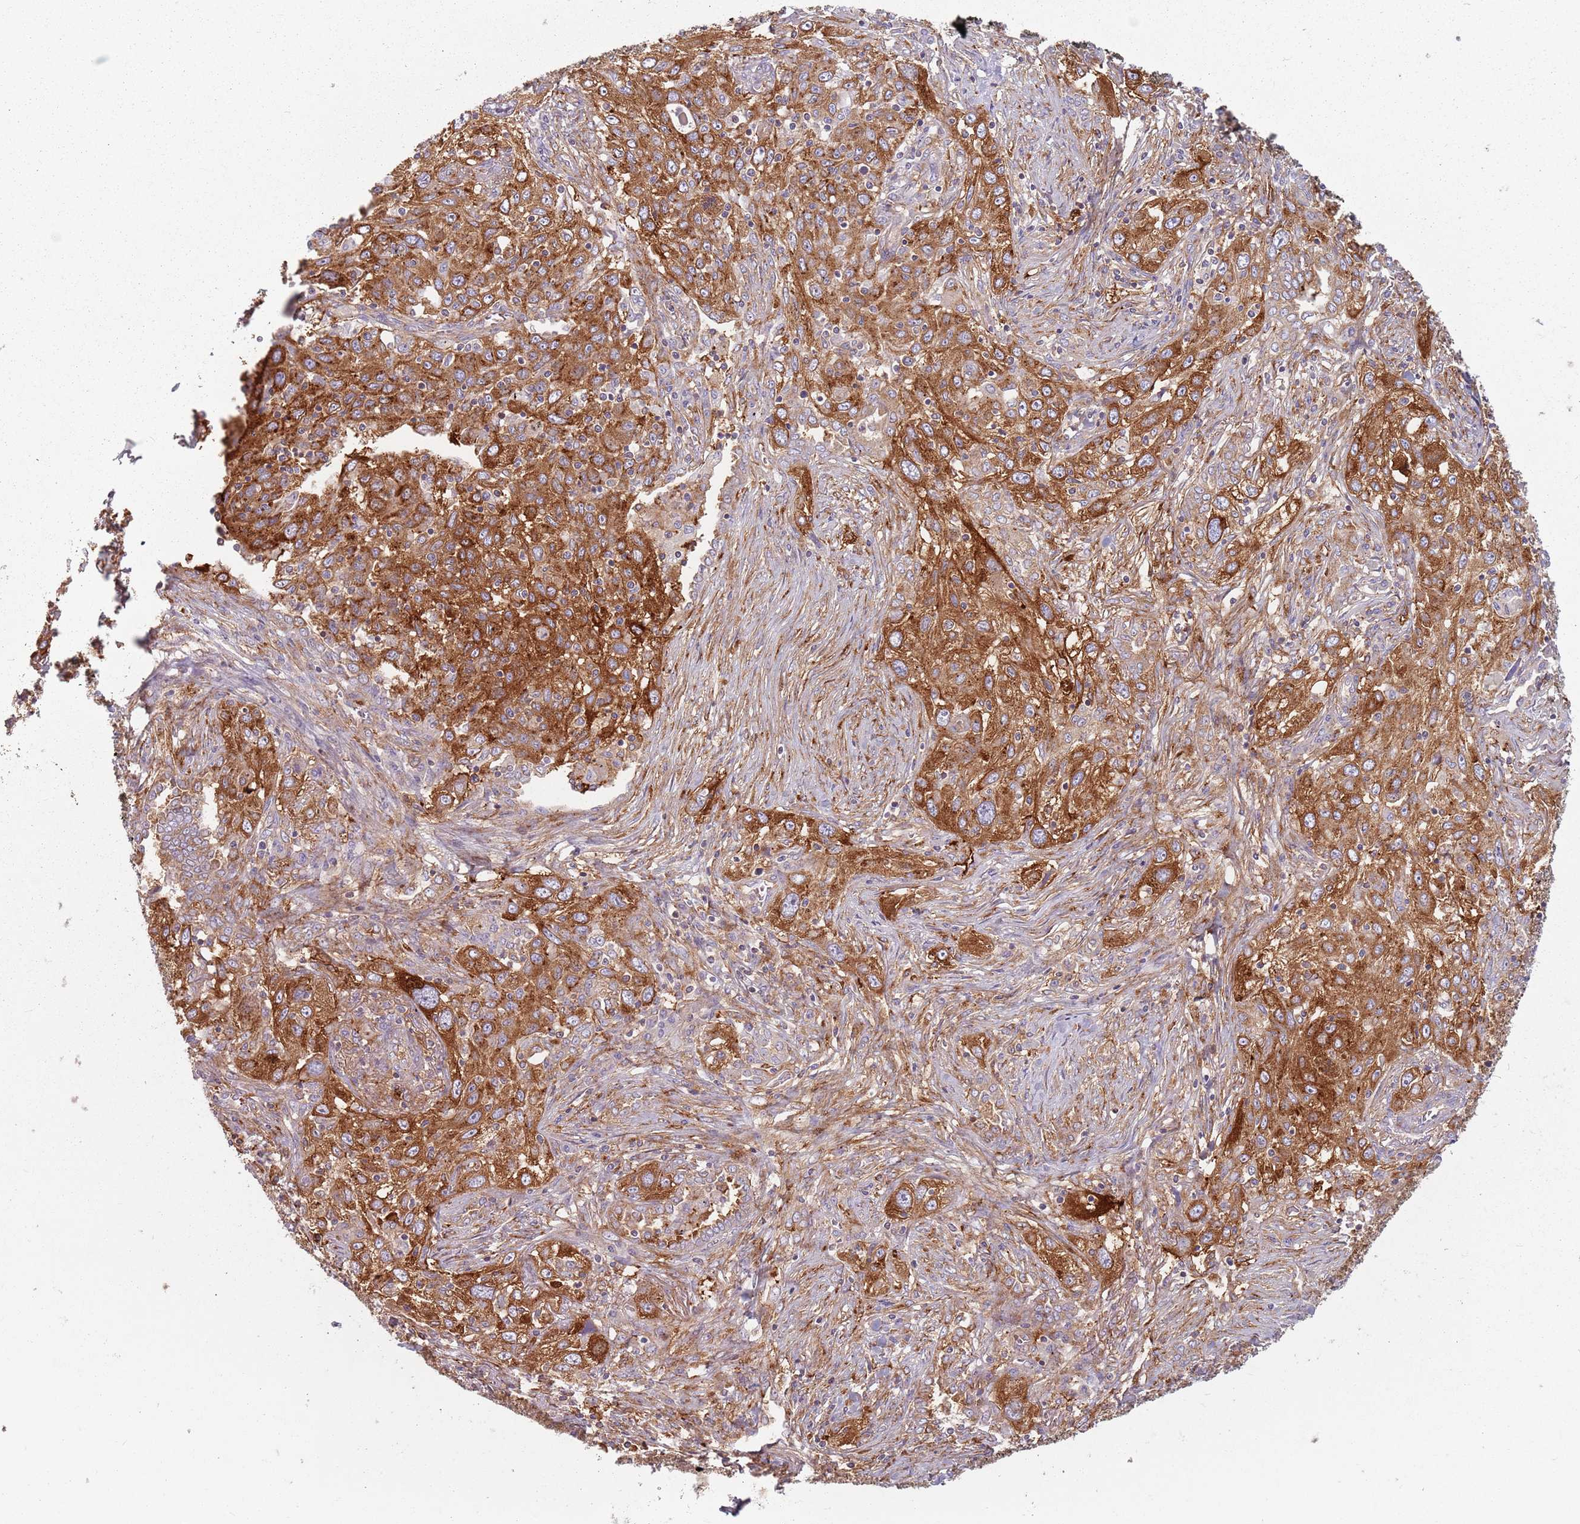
{"staining": {"intensity": "strong", "quantity": ">75%", "location": "cytoplasmic/membranous"}, "tissue": "lung cancer", "cell_type": "Tumor cells", "image_type": "cancer", "snomed": [{"axis": "morphology", "description": "Squamous cell carcinoma, NOS"}, {"axis": "topography", "description": "Lung"}], "caption": "Squamous cell carcinoma (lung) stained for a protein reveals strong cytoplasmic/membranous positivity in tumor cells. Using DAB (3,3'-diaminobenzidine) (brown) and hematoxylin (blue) stains, captured at high magnification using brightfield microscopy.", "gene": "TPD52L2", "patient": {"sex": "female", "age": 69}}